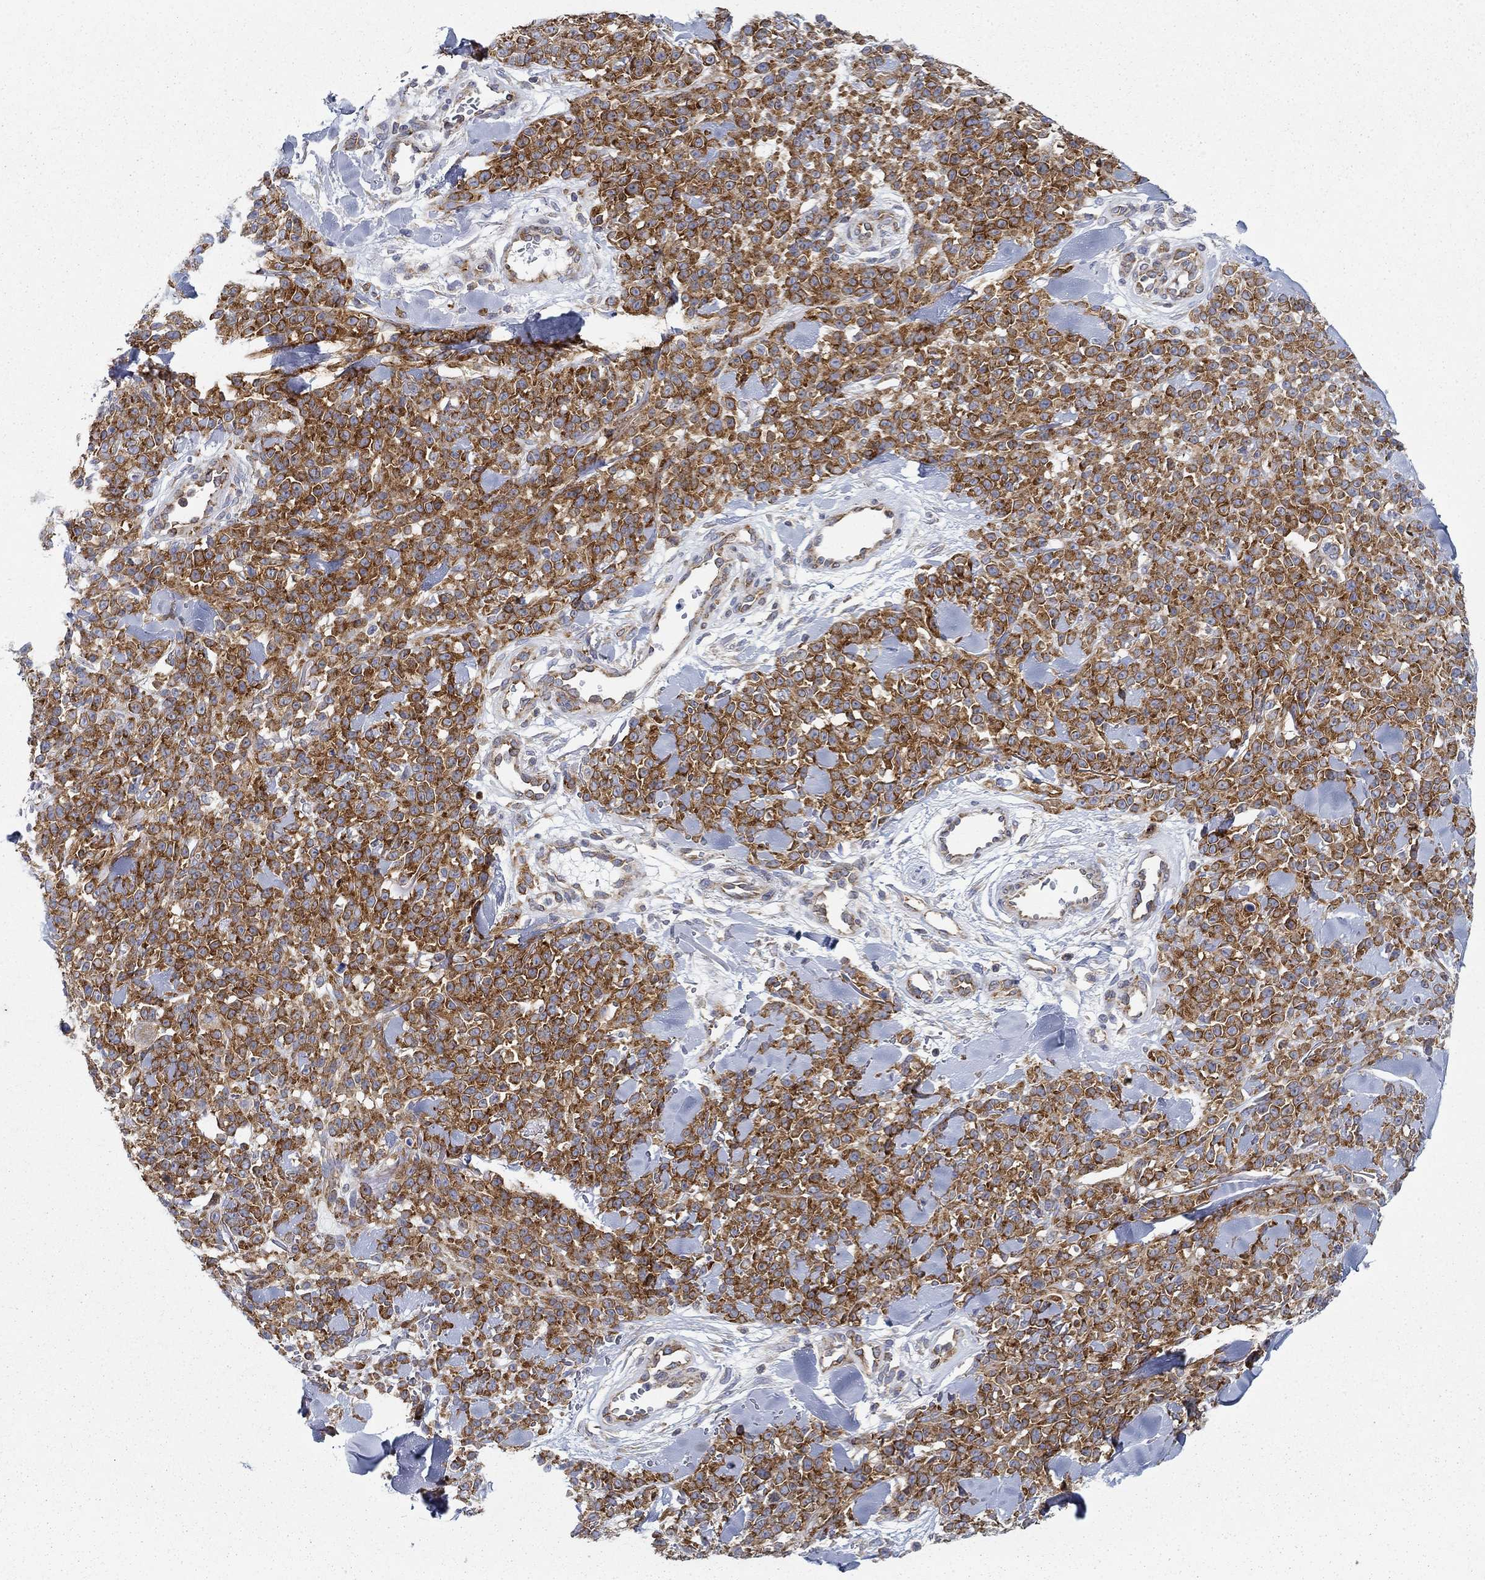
{"staining": {"intensity": "strong", "quantity": ">75%", "location": "cytoplasmic/membranous"}, "tissue": "melanoma", "cell_type": "Tumor cells", "image_type": "cancer", "snomed": [{"axis": "morphology", "description": "Malignant melanoma, NOS"}, {"axis": "topography", "description": "Skin"}, {"axis": "topography", "description": "Skin of trunk"}], "caption": "Malignant melanoma tissue demonstrates strong cytoplasmic/membranous staining in about >75% of tumor cells The staining was performed using DAB, with brown indicating positive protein expression. Nuclei are stained blue with hematoxylin.", "gene": "FXR1", "patient": {"sex": "male", "age": 74}}